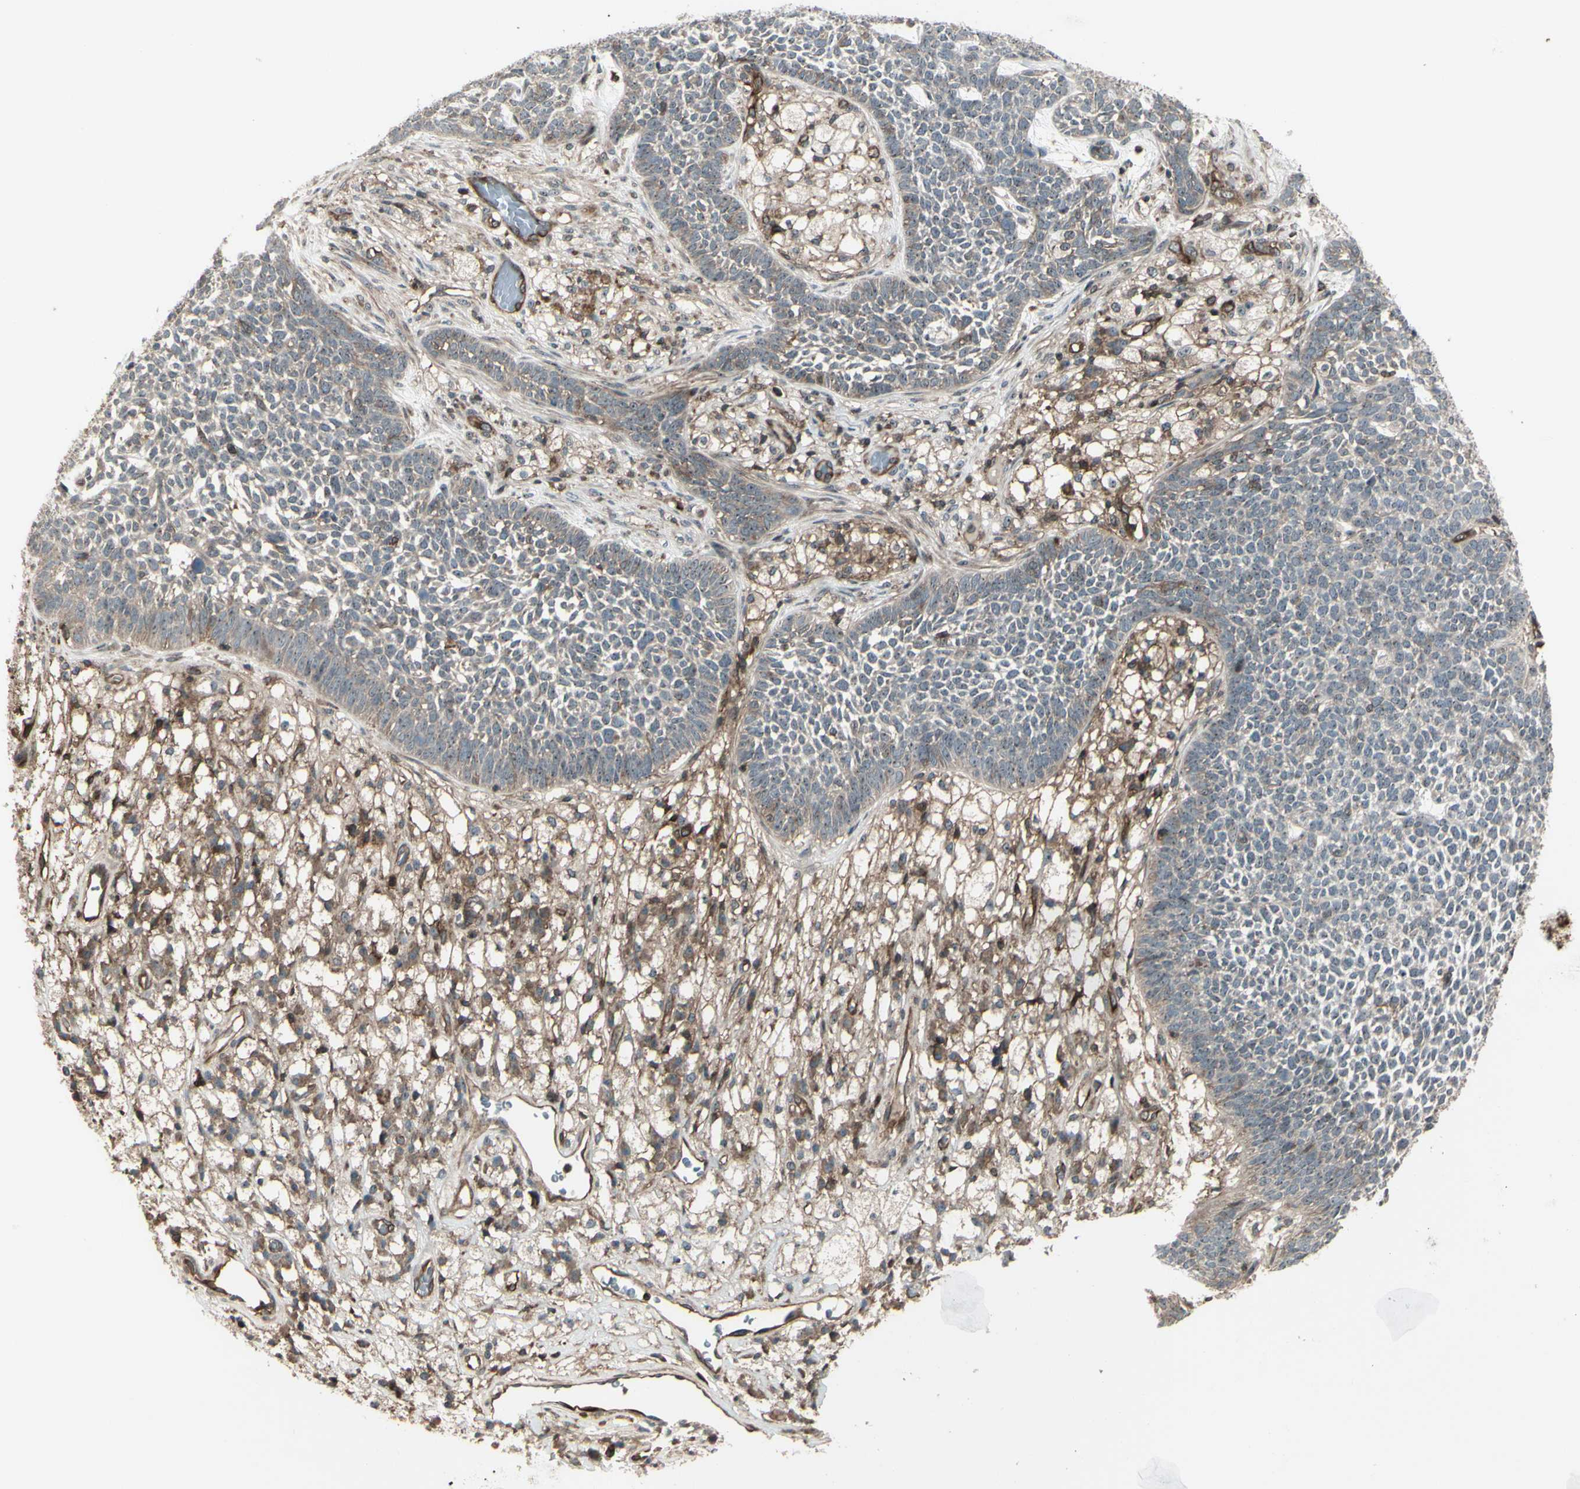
{"staining": {"intensity": "weak", "quantity": "25%-75%", "location": "cytoplasmic/membranous"}, "tissue": "skin cancer", "cell_type": "Tumor cells", "image_type": "cancer", "snomed": [{"axis": "morphology", "description": "Basal cell carcinoma"}, {"axis": "topography", "description": "Skin"}], "caption": "Weak cytoplasmic/membranous staining is identified in about 25%-75% of tumor cells in skin cancer. The protein of interest is shown in brown color, while the nuclei are stained blue.", "gene": "FXYD5", "patient": {"sex": "female", "age": 84}}